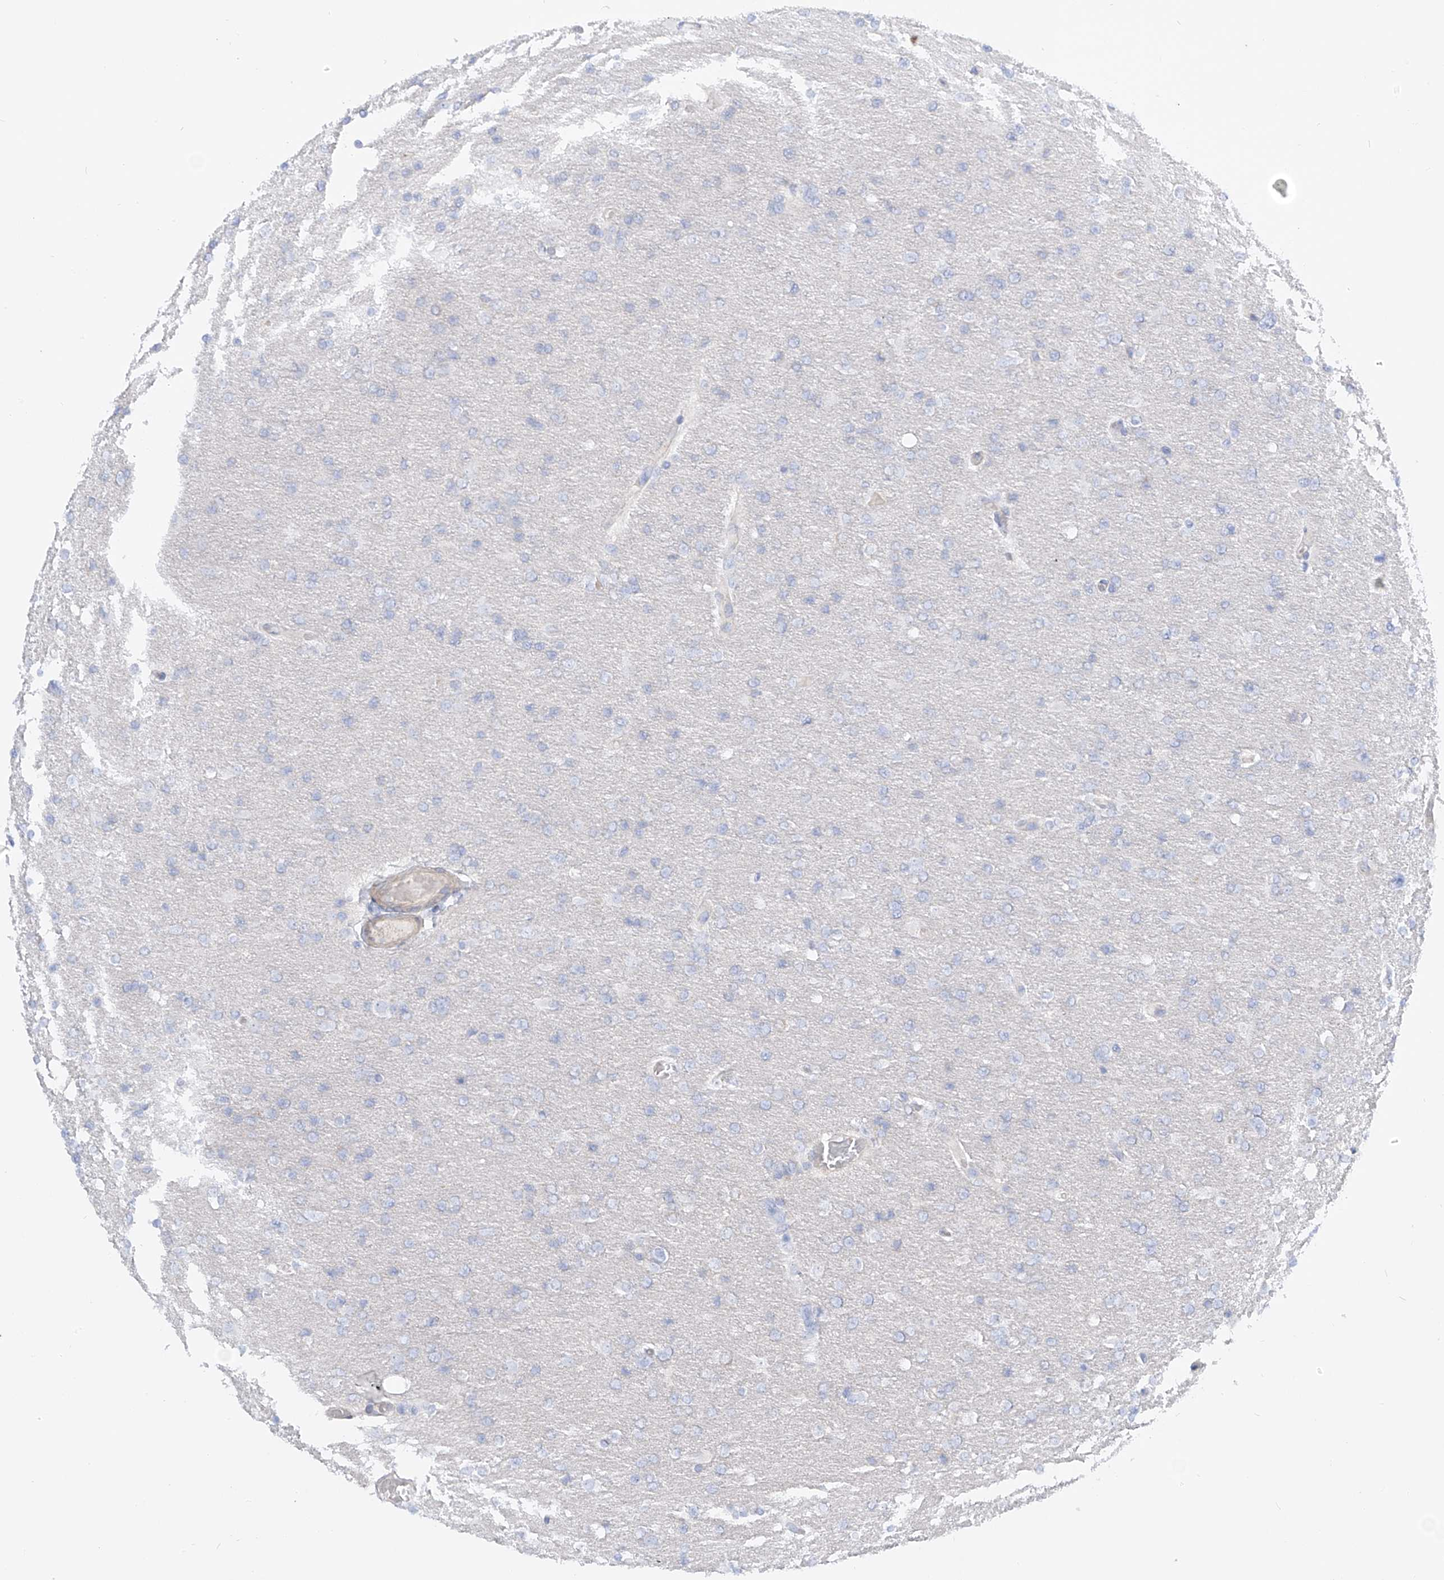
{"staining": {"intensity": "negative", "quantity": "none", "location": "none"}, "tissue": "glioma", "cell_type": "Tumor cells", "image_type": "cancer", "snomed": [{"axis": "morphology", "description": "Glioma, malignant, High grade"}, {"axis": "topography", "description": "Cerebral cortex"}], "caption": "This is an immunohistochemistry (IHC) image of human malignant high-grade glioma. There is no positivity in tumor cells.", "gene": "LCA5", "patient": {"sex": "female", "age": 36}}